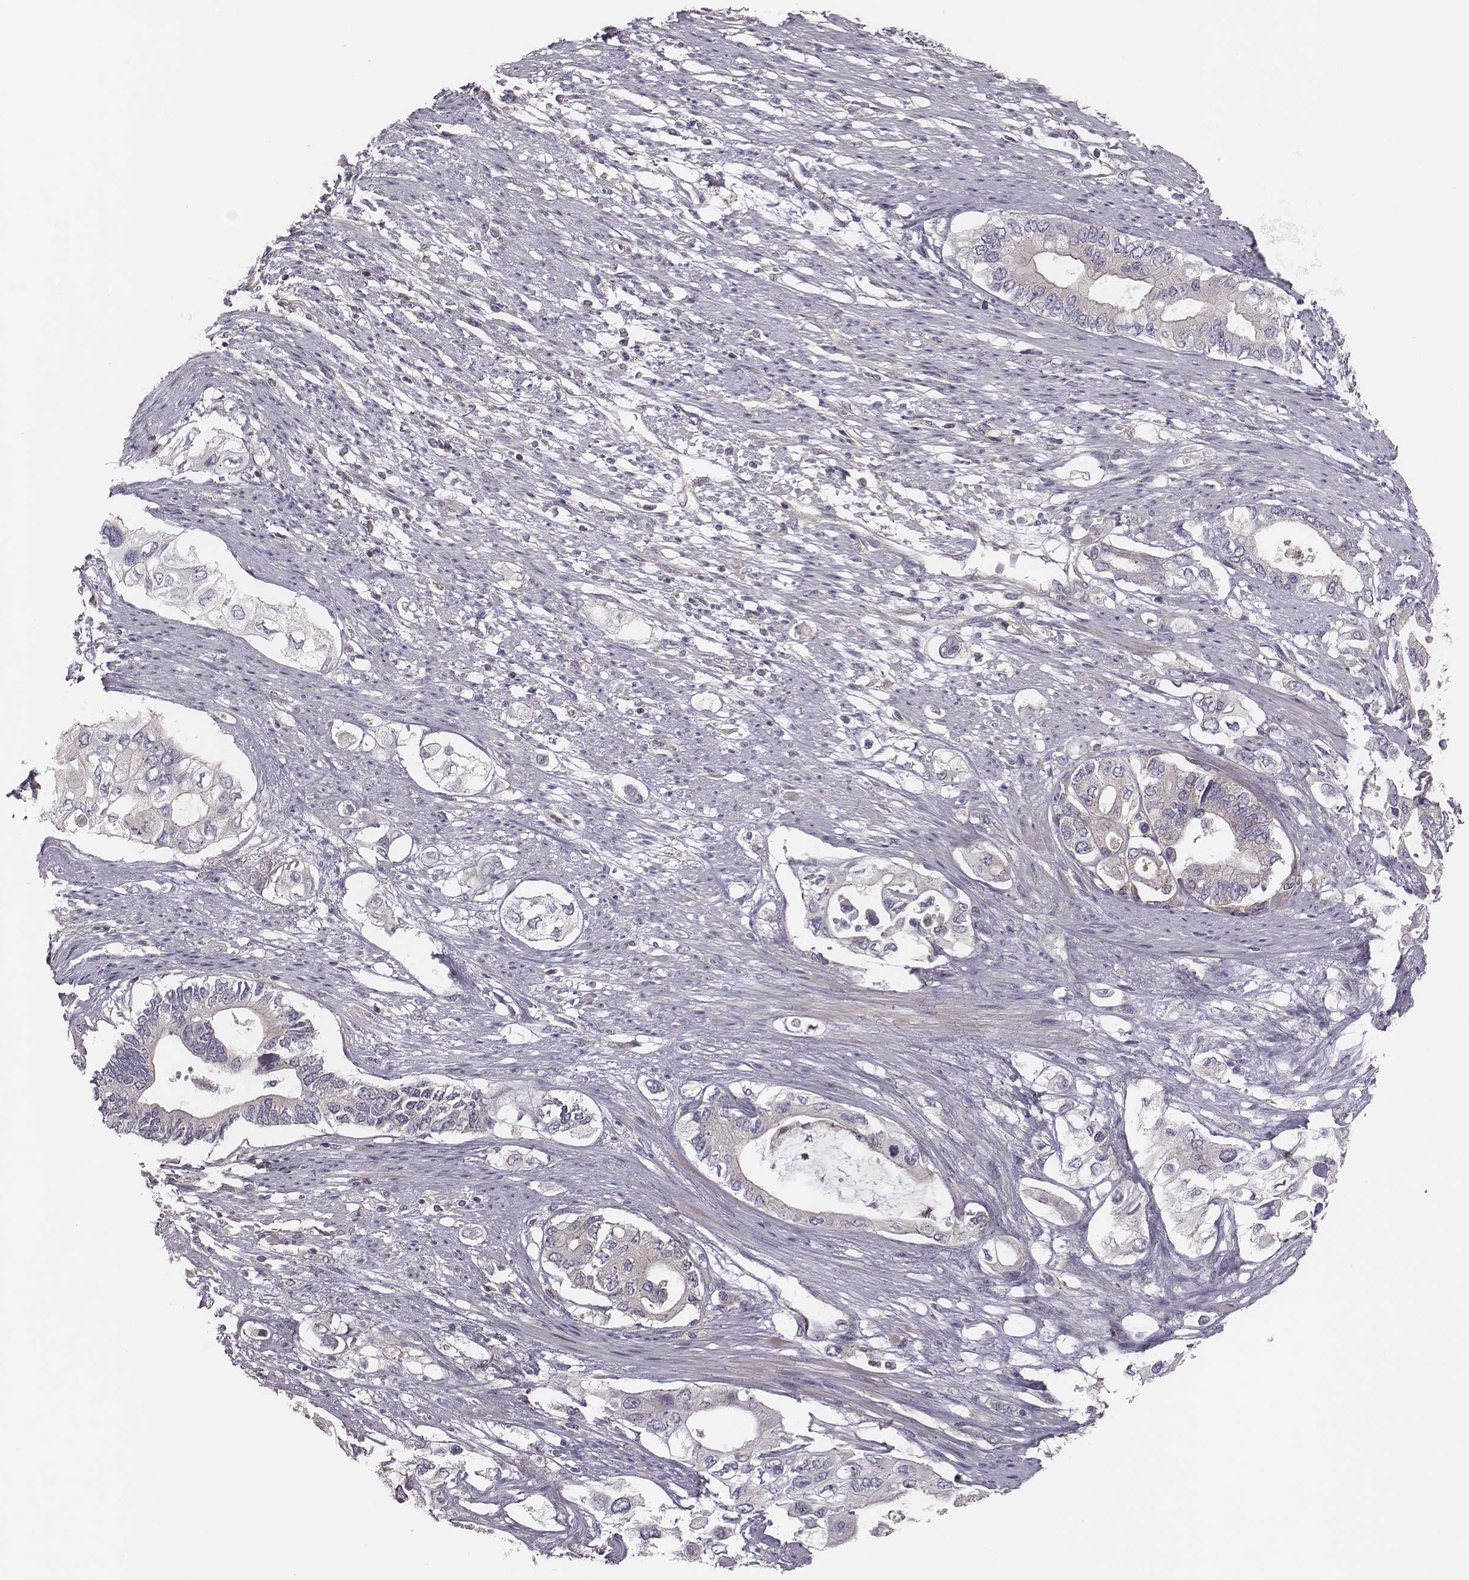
{"staining": {"intensity": "negative", "quantity": "none", "location": "none"}, "tissue": "pancreatic cancer", "cell_type": "Tumor cells", "image_type": "cancer", "snomed": [{"axis": "morphology", "description": "Adenocarcinoma, NOS"}, {"axis": "topography", "description": "Pancreas"}], "caption": "Immunohistochemical staining of pancreatic cancer exhibits no significant staining in tumor cells.", "gene": "CAD", "patient": {"sex": "female", "age": 63}}